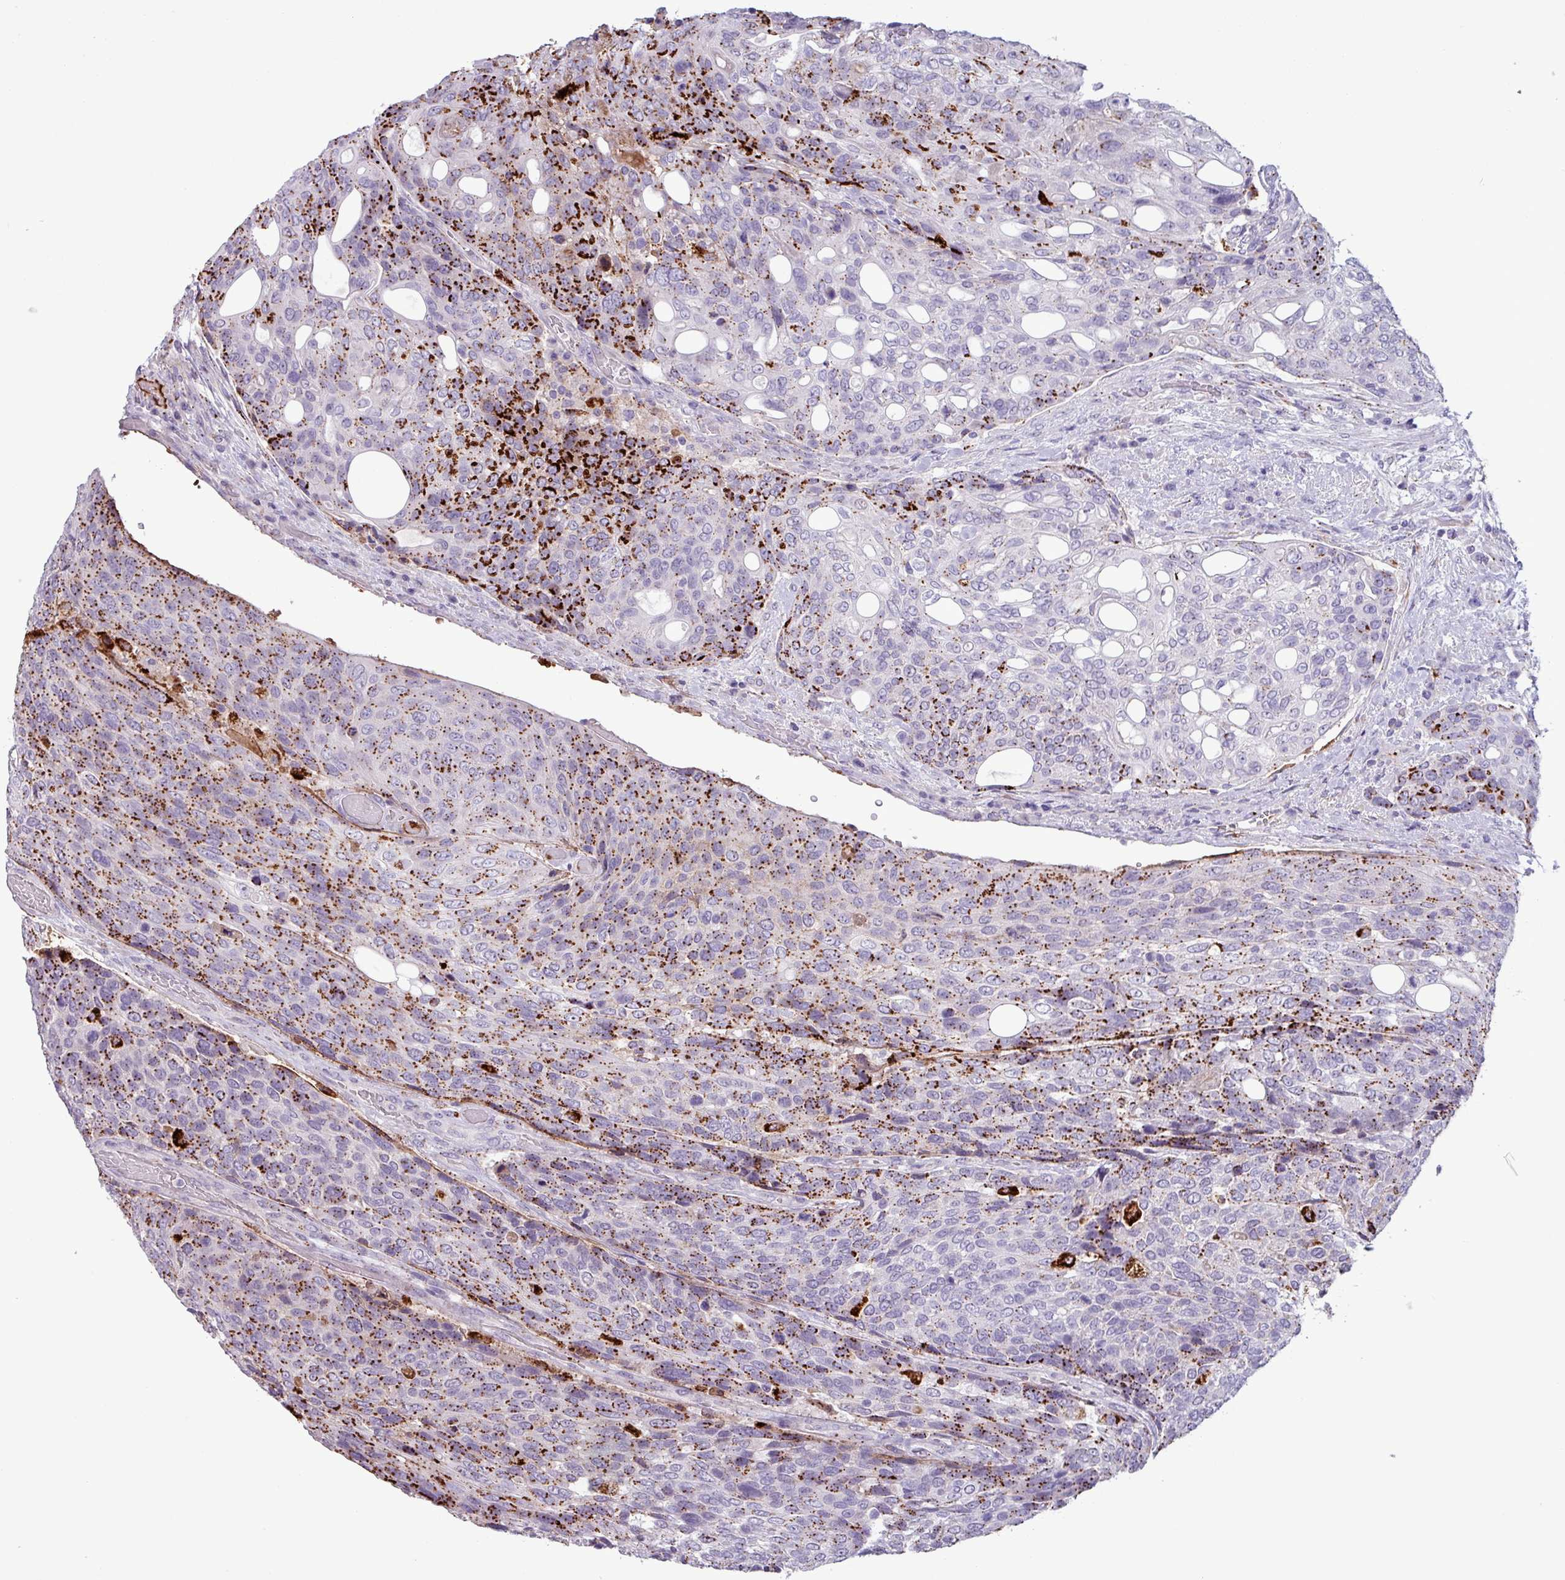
{"staining": {"intensity": "strong", "quantity": "25%-75%", "location": "cytoplasmic/membranous"}, "tissue": "urothelial cancer", "cell_type": "Tumor cells", "image_type": "cancer", "snomed": [{"axis": "morphology", "description": "Urothelial carcinoma, High grade"}, {"axis": "topography", "description": "Urinary bladder"}], "caption": "Tumor cells show strong cytoplasmic/membranous expression in about 25%-75% of cells in urothelial carcinoma (high-grade).", "gene": "PLIN2", "patient": {"sex": "female", "age": 70}}